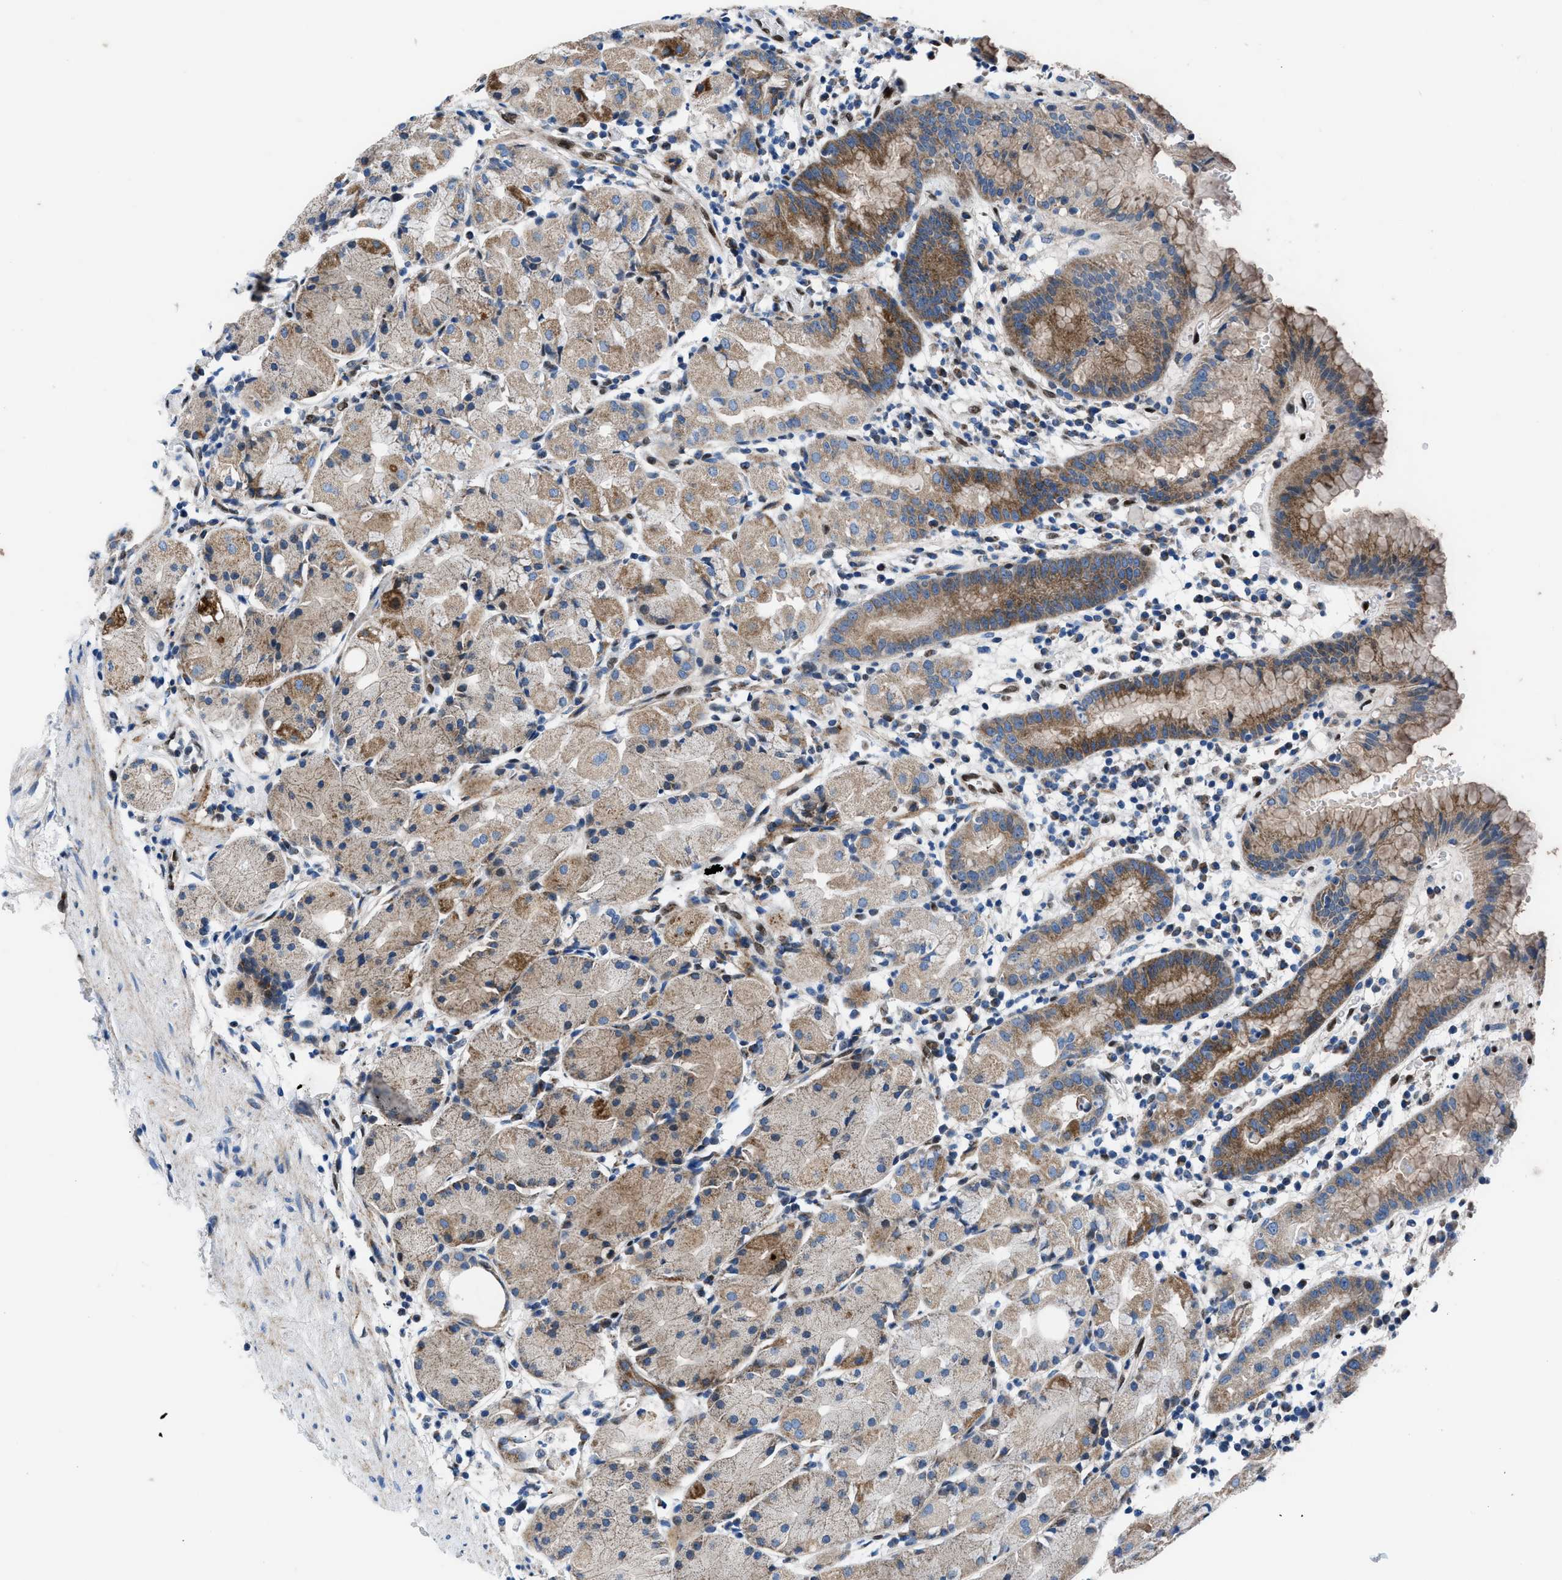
{"staining": {"intensity": "moderate", "quantity": "25%-75%", "location": "cytoplasmic/membranous"}, "tissue": "stomach", "cell_type": "Glandular cells", "image_type": "normal", "snomed": [{"axis": "morphology", "description": "Normal tissue, NOS"}, {"axis": "topography", "description": "Stomach"}, {"axis": "topography", "description": "Stomach, lower"}], "caption": "Glandular cells demonstrate medium levels of moderate cytoplasmic/membranous staining in about 25%-75% of cells in unremarkable human stomach. (Stains: DAB in brown, nuclei in blue, Microscopy: brightfield microscopy at high magnification).", "gene": "LMO2", "patient": {"sex": "female", "age": 75}}